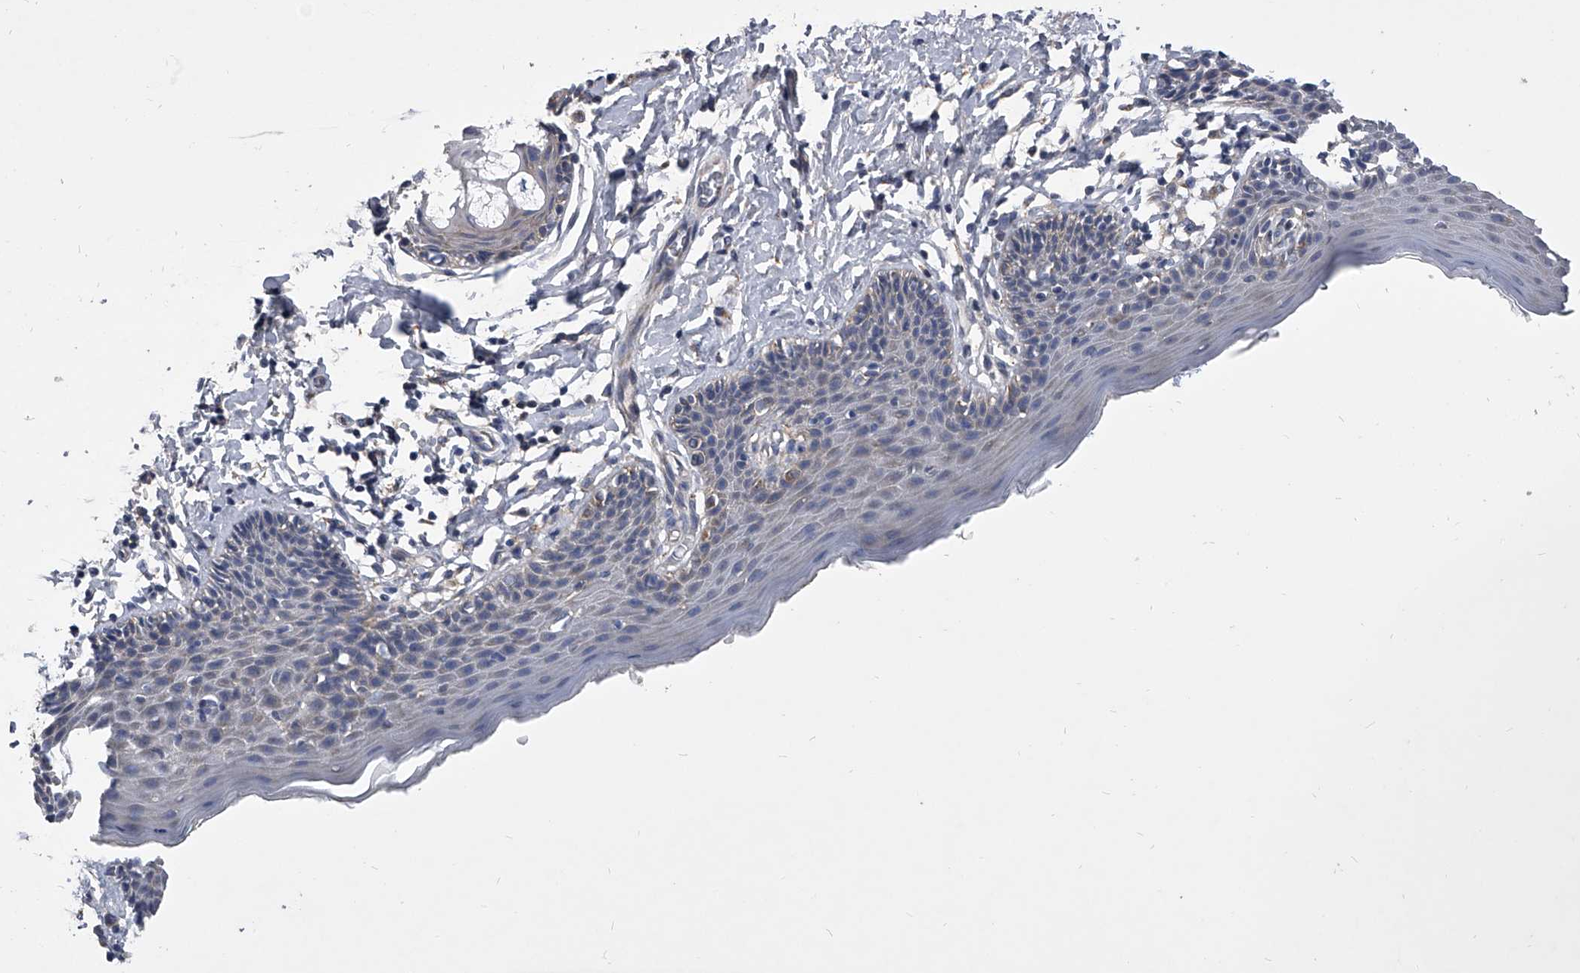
{"staining": {"intensity": "weak", "quantity": "<25%", "location": "cytoplasmic/membranous"}, "tissue": "skin", "cell_type": "Epidermal cells", "image_type": "normal", "snomed": [{"axis": "morphology", "description": "Normal tissue, NOS"}, {"axis": "topography", "description": "Vulva"}], "caption": "Immunohistochemical staining of normal human skin displays no significant expression in epidermal cells. The staining was performed using DAB to visualize the protein expression in brown, while the nuclei were stained in blue with hematoxylin (Magnification: 20x).", "gene": "CCR4", "patient": {"sex": "female", "age": 66}}